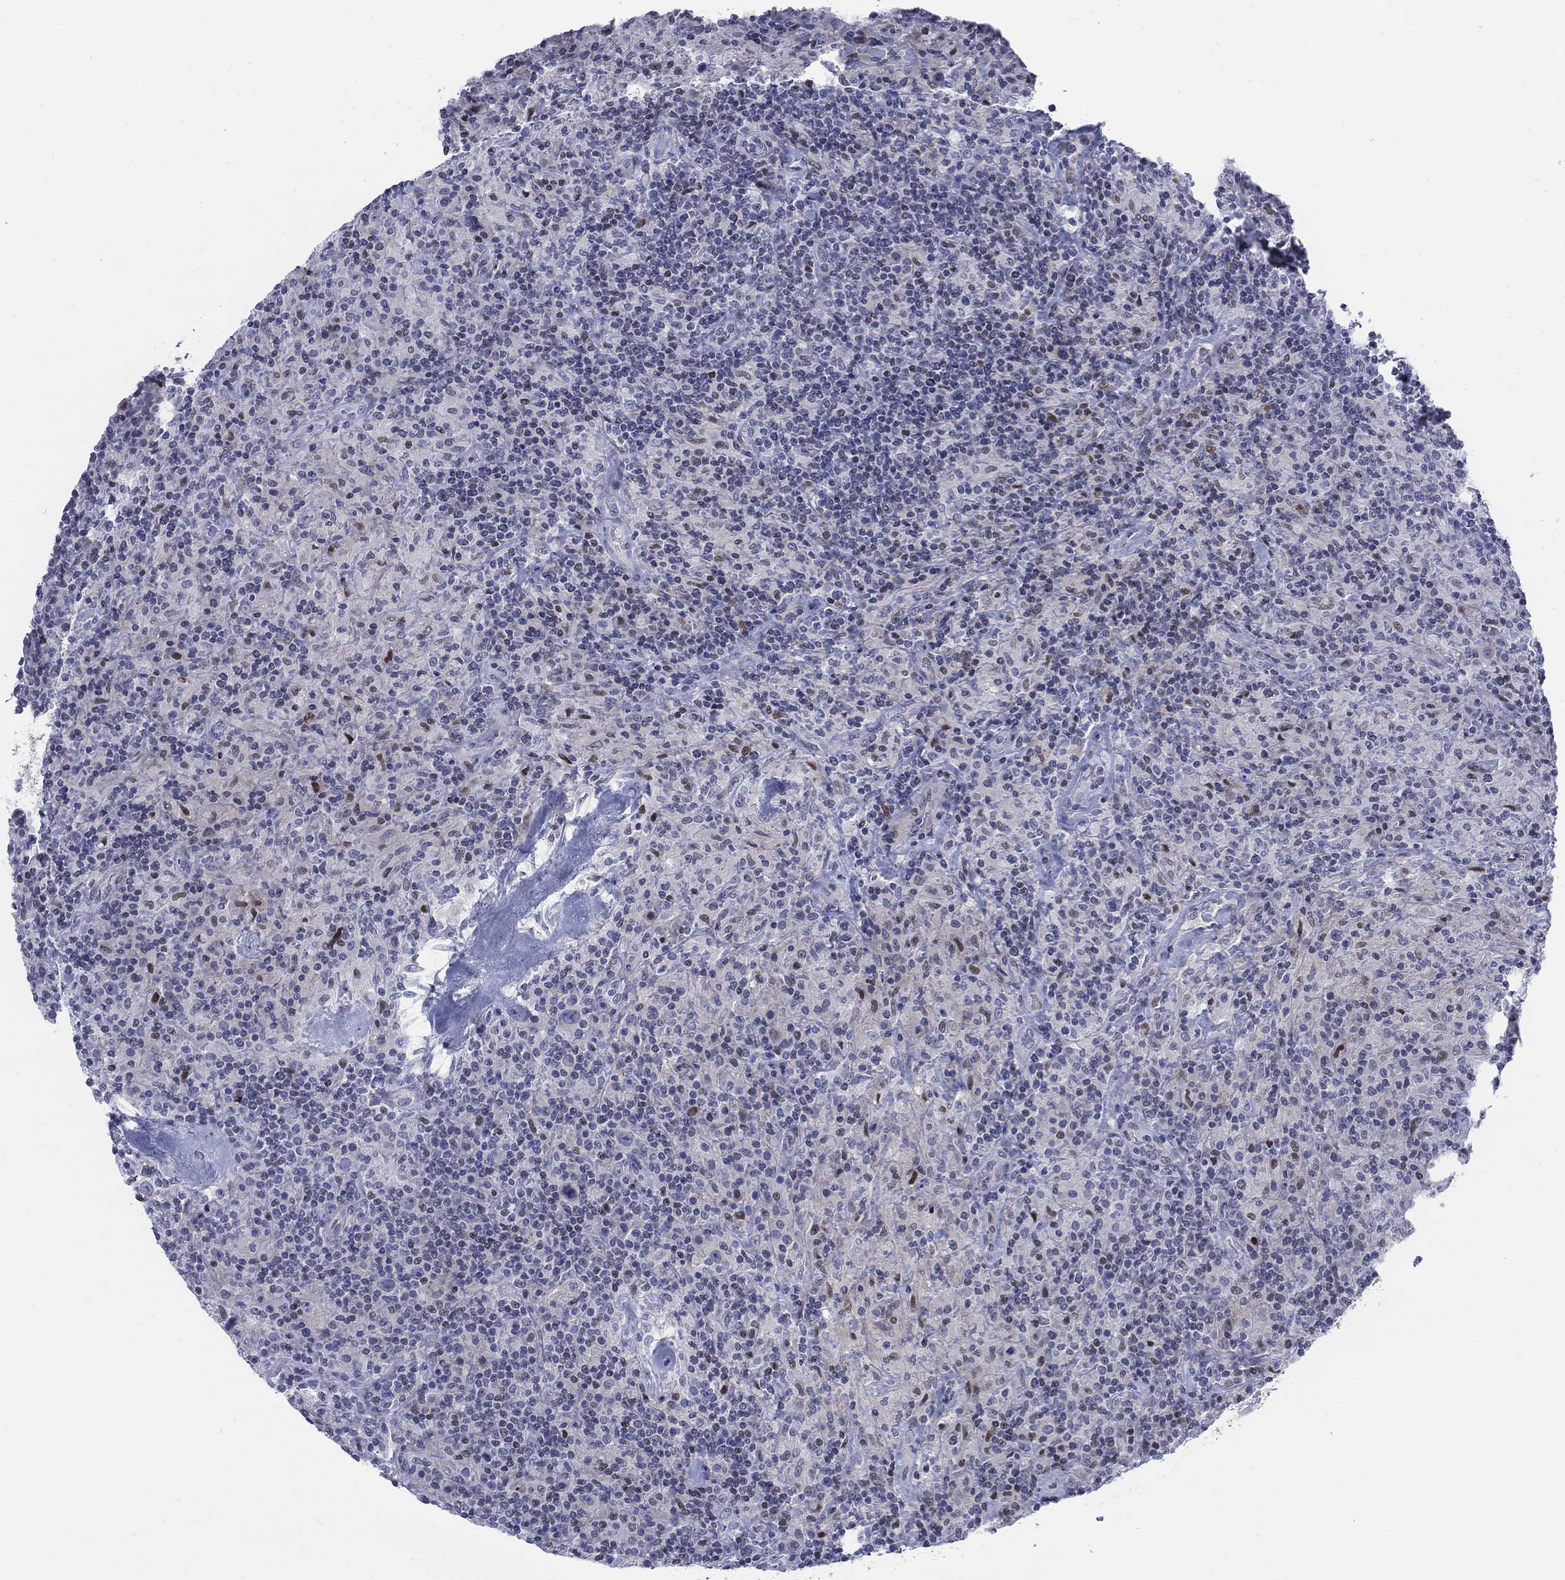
{"staining": {"intensity": "negative", "quantity": "none", "location": "none"}, "tissue": "lymphoma", "cell_type": "Tumor cells", "image_type": "cancer", "snomed": [{"axis": "morphology", "description": "Hodgkin's disease, NOS"}, {"axis": "topography", "description": "Lymph node"}], "caption": "Tumor cells show no significant staining in lymphoma.", "gene": "MYO3A", "patient": {"sex": "male", "age": 70}}